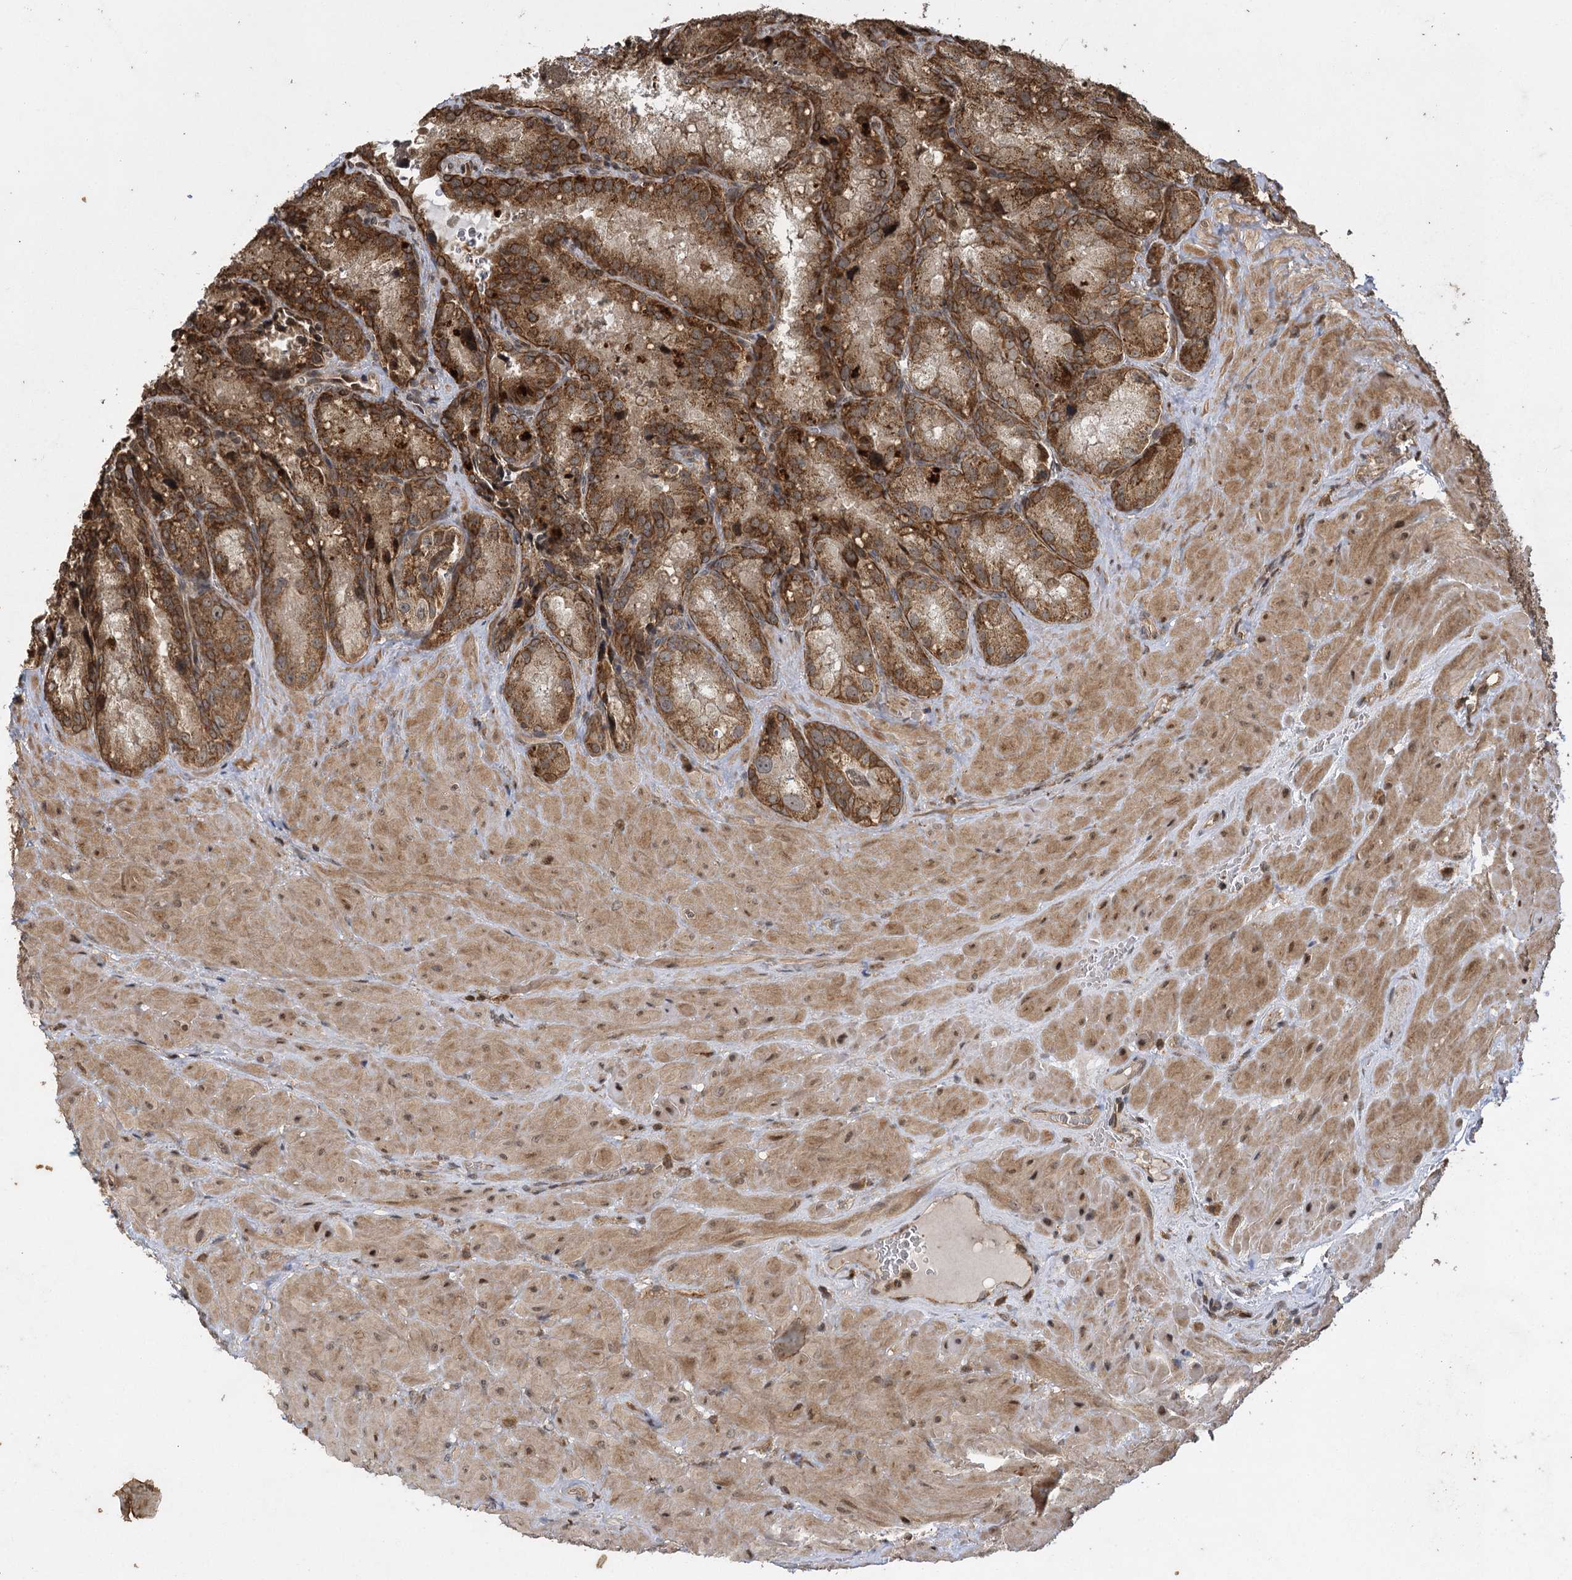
{"staining": {"intensity": "strong", "quantity": "25%-75%", "location": "cytoplasmic/membranous"}, "tissue": "seminal vesicle", "cell_type": "Glandular cells", "image_type": "normal", "snomed": [{"axis": "morphology", "description": "Normal tissue, NOS"}, {"axis": "topography", "description": "Seminal veicle"}], "caption": "This micrograph displays IHC staining of benign seminal vesicle, with high strong cytoplasmic/membranous staining in approximately 25%-75% of glandular cells.", "gene": "IL11RA", "patient": {"sex": "male", "age": 62}}